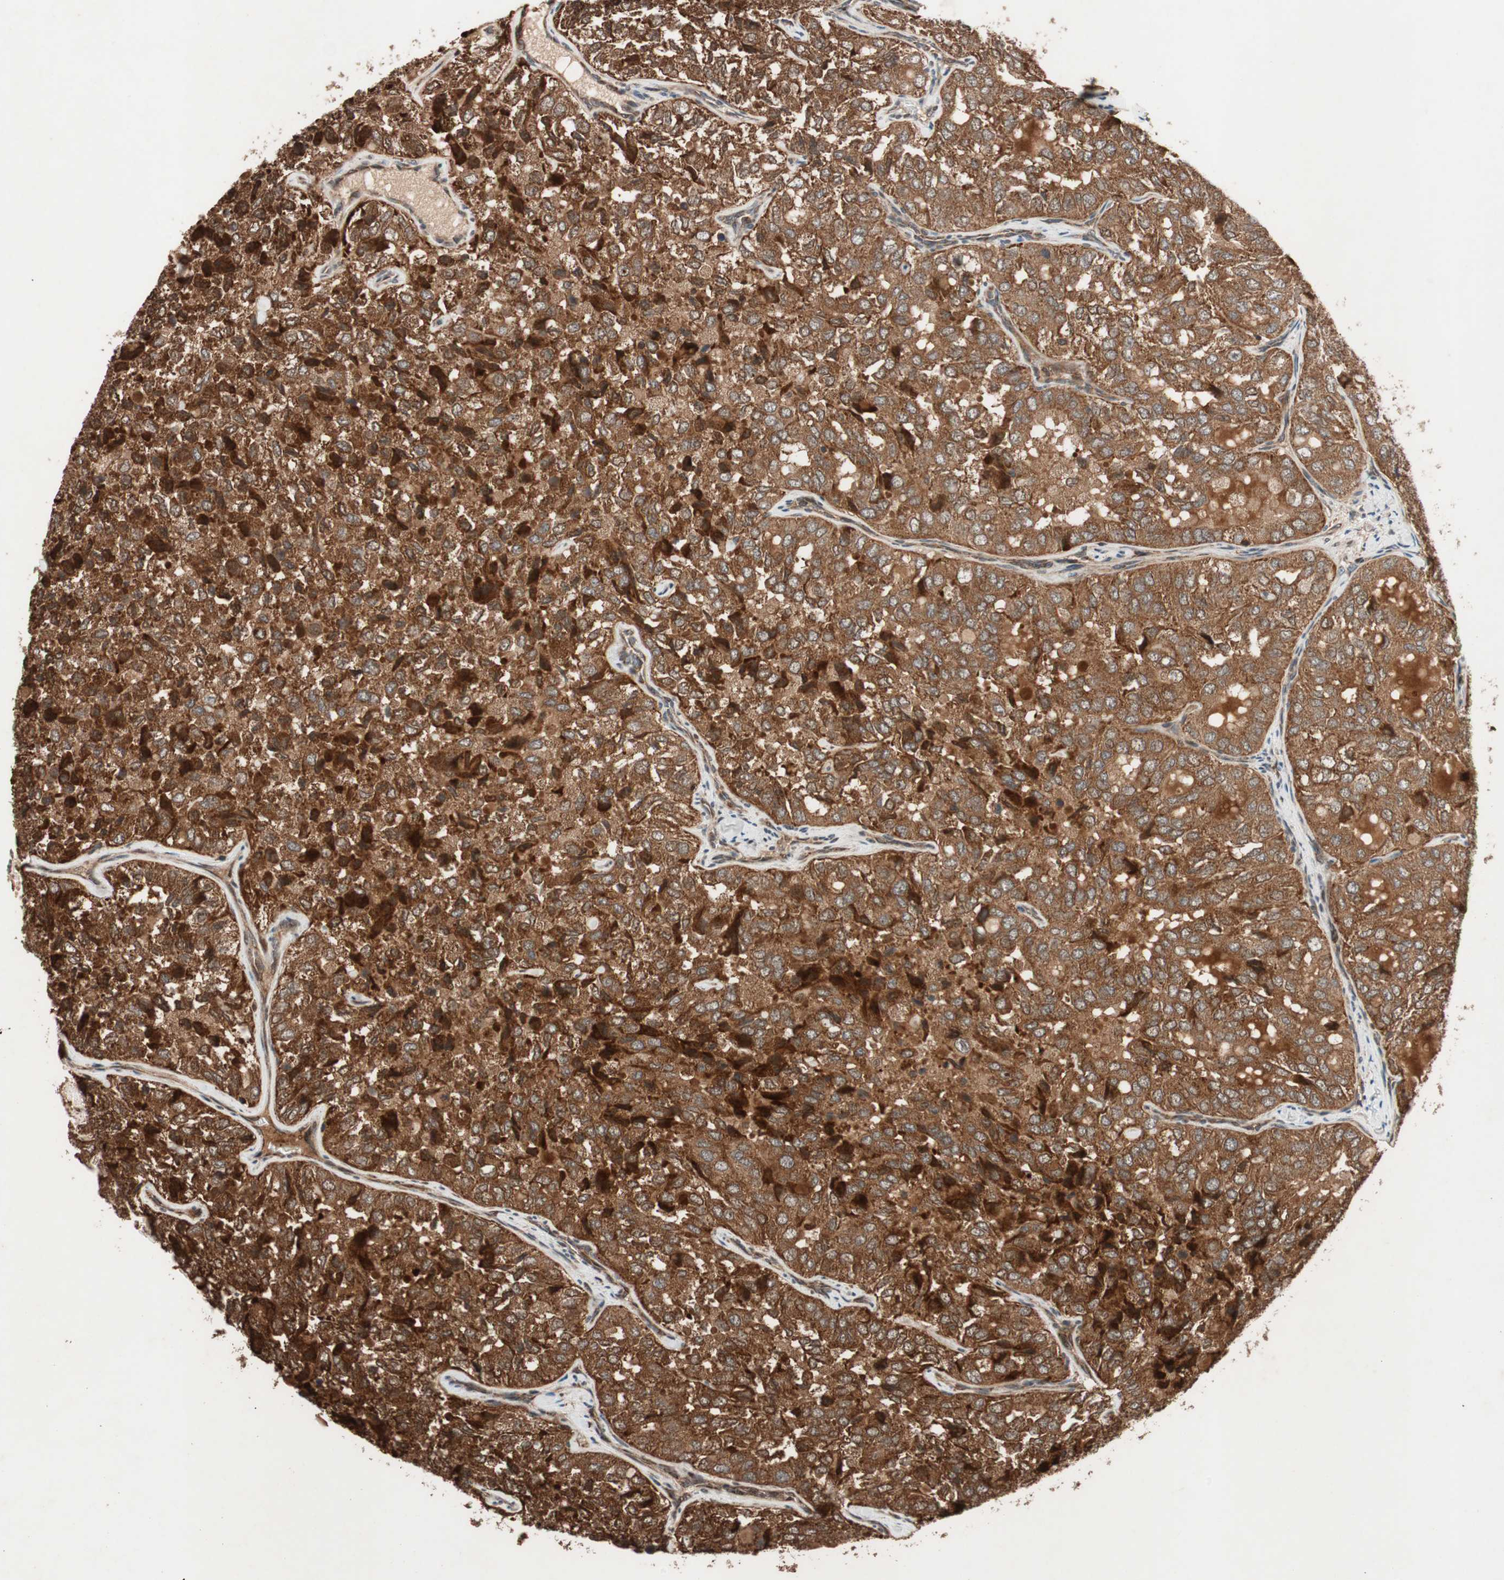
{"staining": {"intensity": "strong", "quantity": ">75%", "location": "cytoplasmic/membranous"}, "tissue": "thyroid cancer", "cell_type": "Tumor cells", "image_type": "cancer", "snomed": [{"axis": "morphology", "description": "Follicular adenoma carcinoma, NOS"}, {"axis": "topography", "description": "Thyroid gland"}], "caption": "This image exhibits thyroid follicular adenoma carcinoma stained with IHC to label a protein in brown. The cytoplasmic/membranous of tumor cells show strong positivity for the protein. Nuclei are counter-stained blue.", "gene": "RAB1A", "patient": {"sex": "male", "age": 75}}